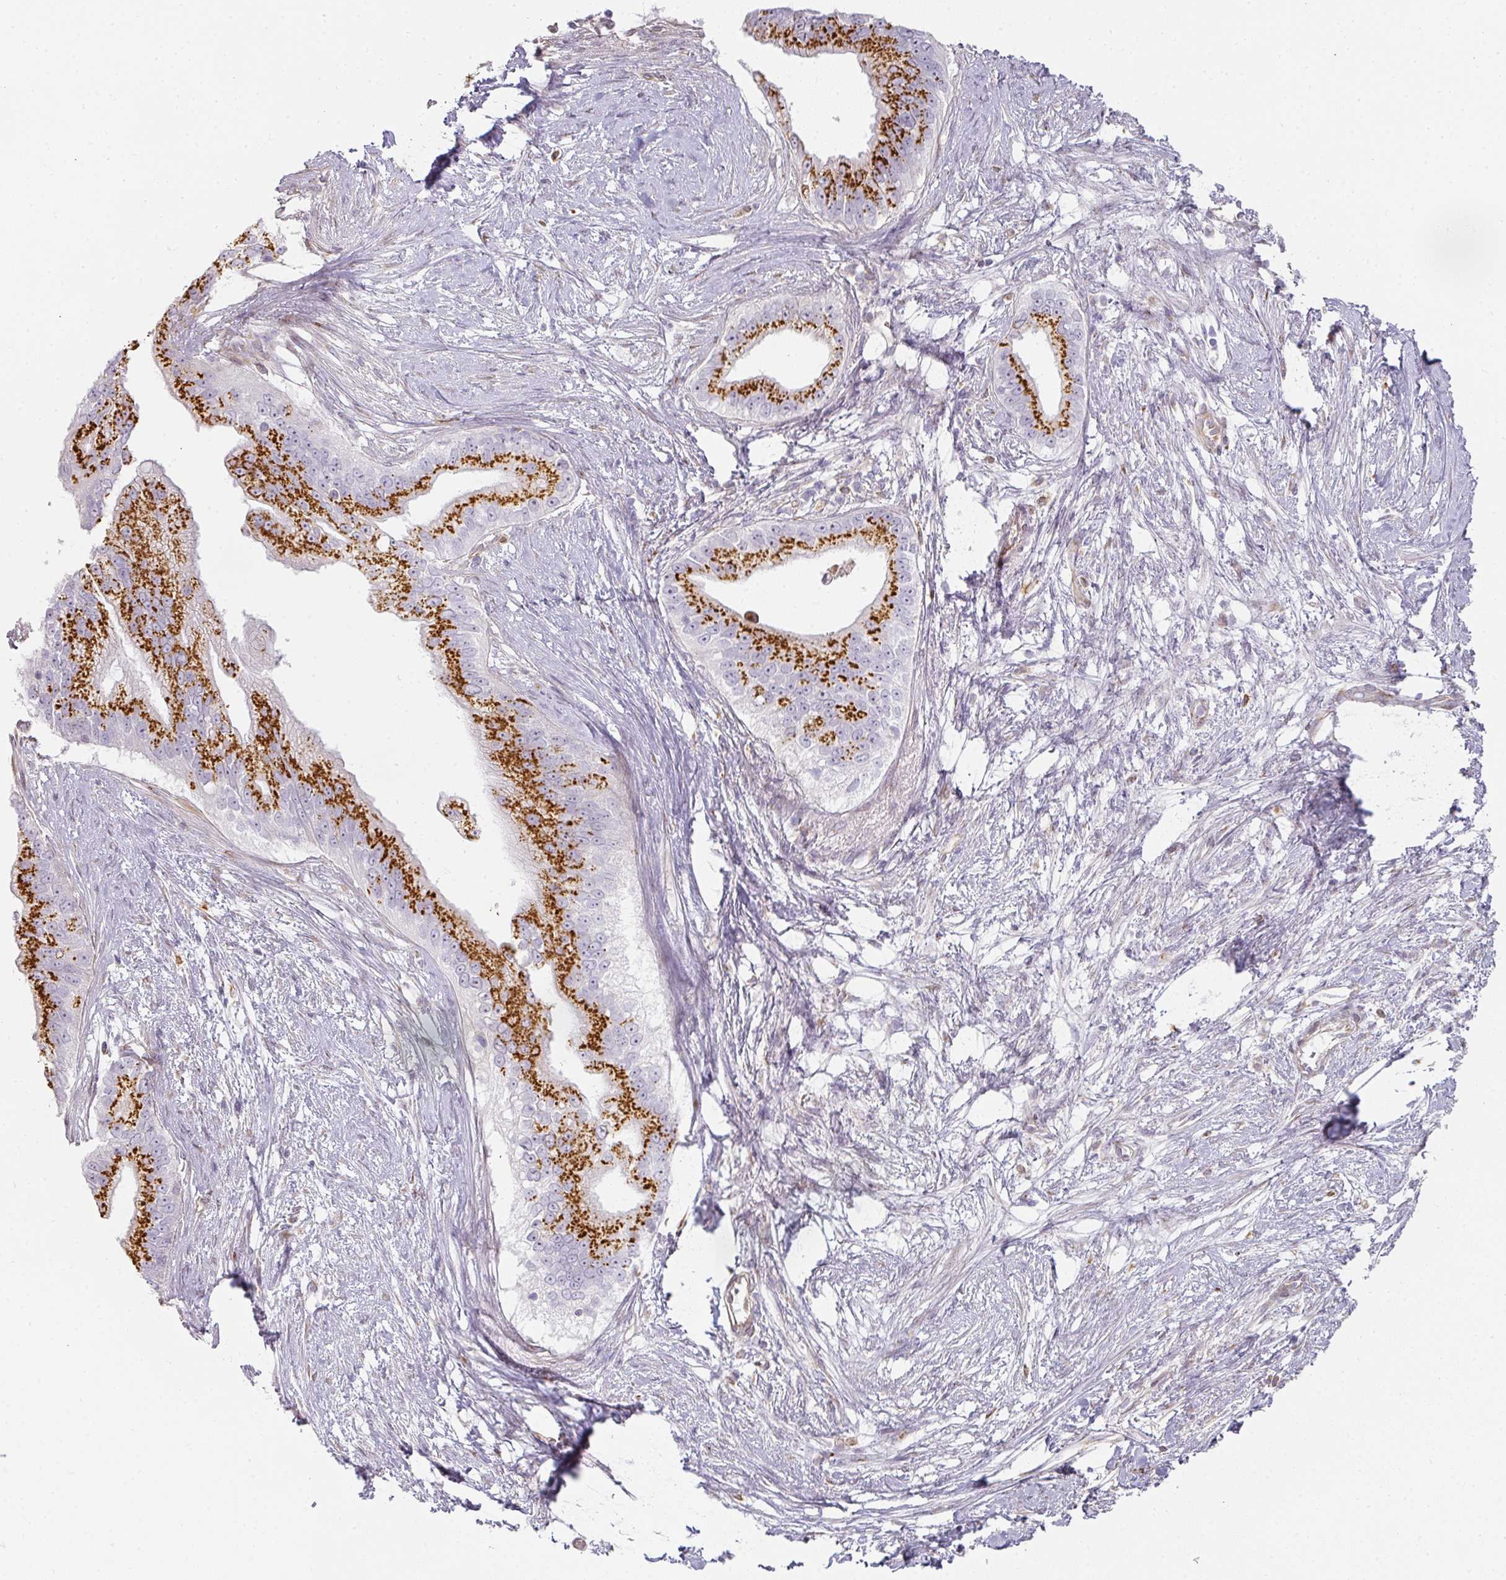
{"staining": {"intensity": "strong", "quantity": ">75%", "location": "cytoplasmic/membranous"}, "tissue": "pancreatic cancer", "cell_type": "Tumor cells", "image_type": "cancer", "snomed": [{"axis": "morphology", "description": "Adenocarcinoma, NOS"}, {"axis": "topography", "description": "Pancreas"}], "caption": "Approximately >75% of tumor cells in pancreatic cancer demonstrate strong cytoplasmic/membranous protein staining as visualized by brown immunohistochemical staining.", "gene": "ATP8B2", "patient": {"sex": "male", "age": 70}}